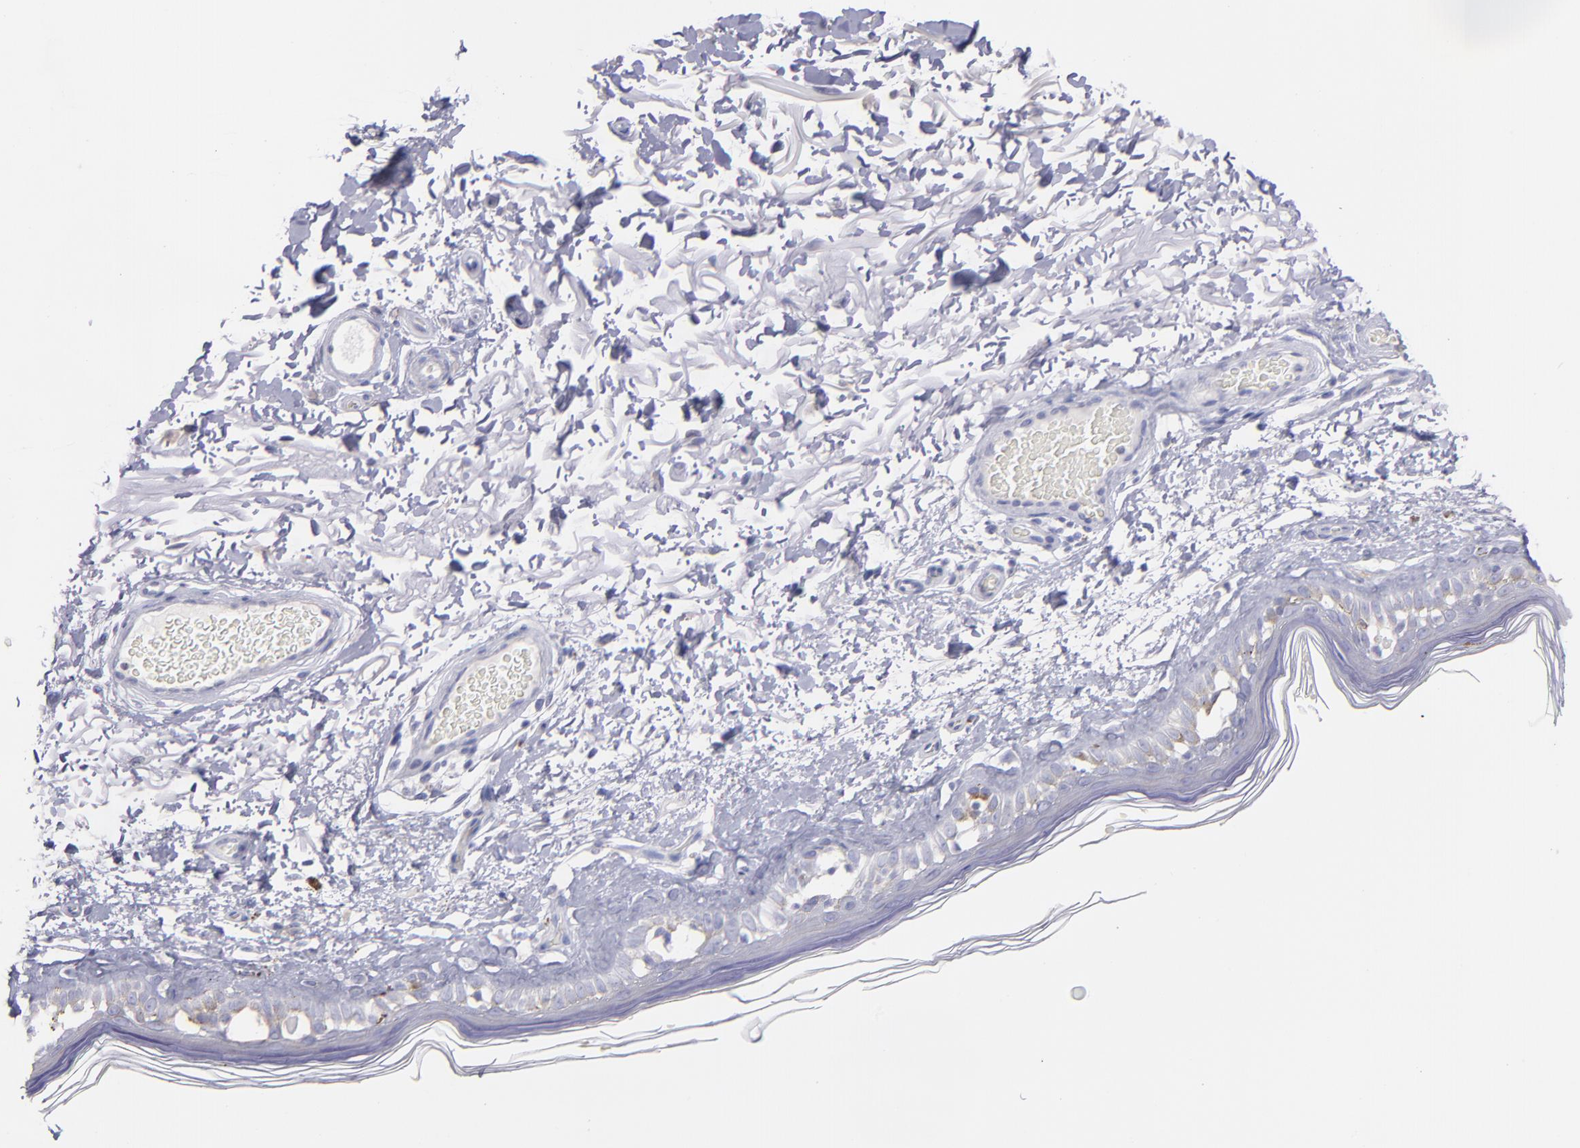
{"staining": {"intensity": "negative", "quantity": "none", "location": "none"}, "tissue": "skin", "cell_type": "Fibroblasts", "image_type": "normal", "snomed": [{"axis": "morphology", "description": "Normal tissue, NOS"}, {"axis": "topography", "description": "Skin"}], "caption": "Normal skin was stained to show a protein in brown. There is no significant expression in fibroblasts. The staining was performed using DAB (3,3'-diaminobenzidine) to visualize the protein expression in brown, while the nuclei were stained in blue with hematoxylin (Magnification: 20x).", "gene": "SNAP25", "patient": {"sex": "male", "age": 63}}